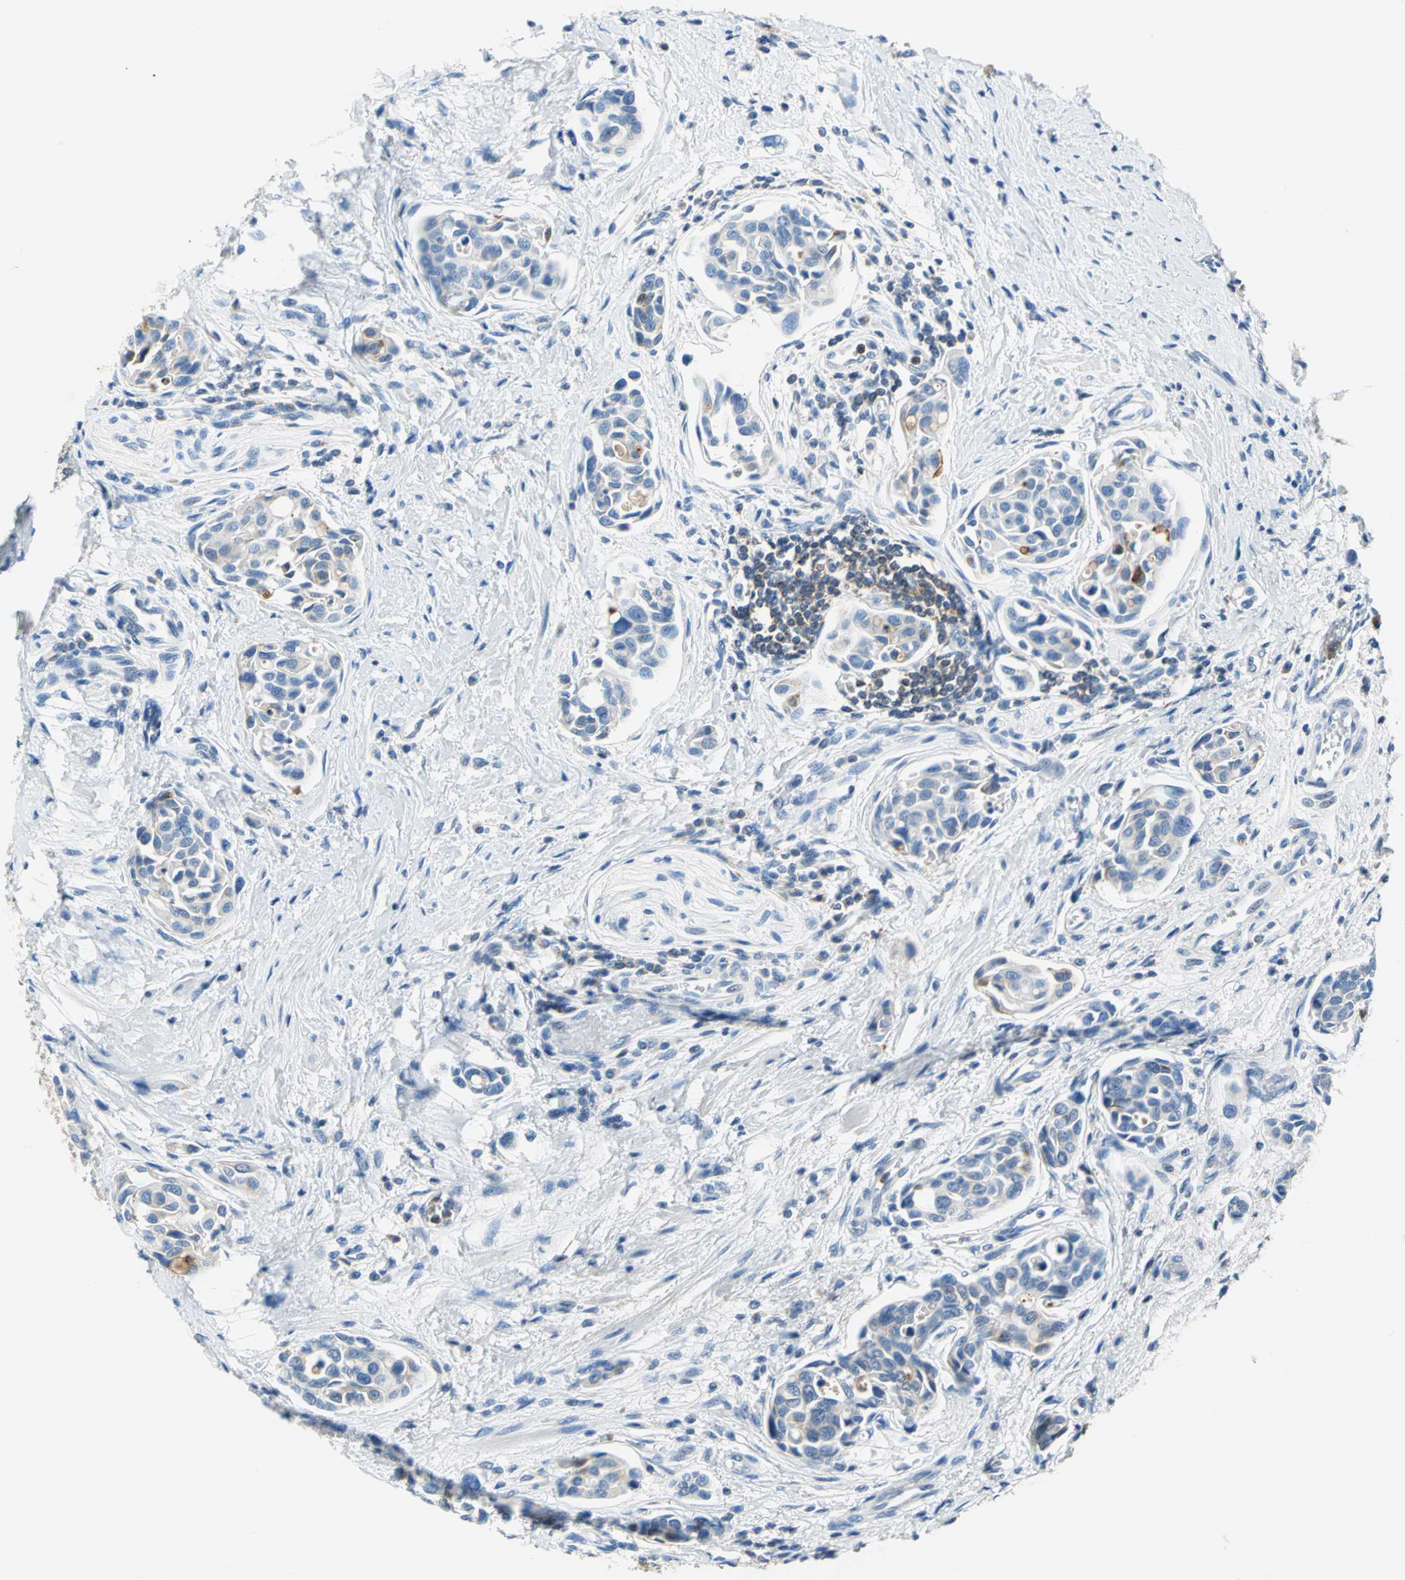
{"staining": {"intensity": "moderate", "quantity": "<25%", "location": "cytoplasmic/membranous"}, "tissue": "urothelial cancer", "cell_type": "Tumor cells", "image_type": "cancer", "snomed": [{"axis": "morphology", "description": "Urothelial carcinoma, High grade"}, {"axis": "topography", "description": "Urinary bladder"}], "caption": "This is an image of immunohistochemistry (IHC) staining of urothelial cancer, which shows moderate staining in the cytoplasmic/membranous of tumor cells.", "gene": "SEPTIN6", "patient": {"sex": "male", "age": 78}}